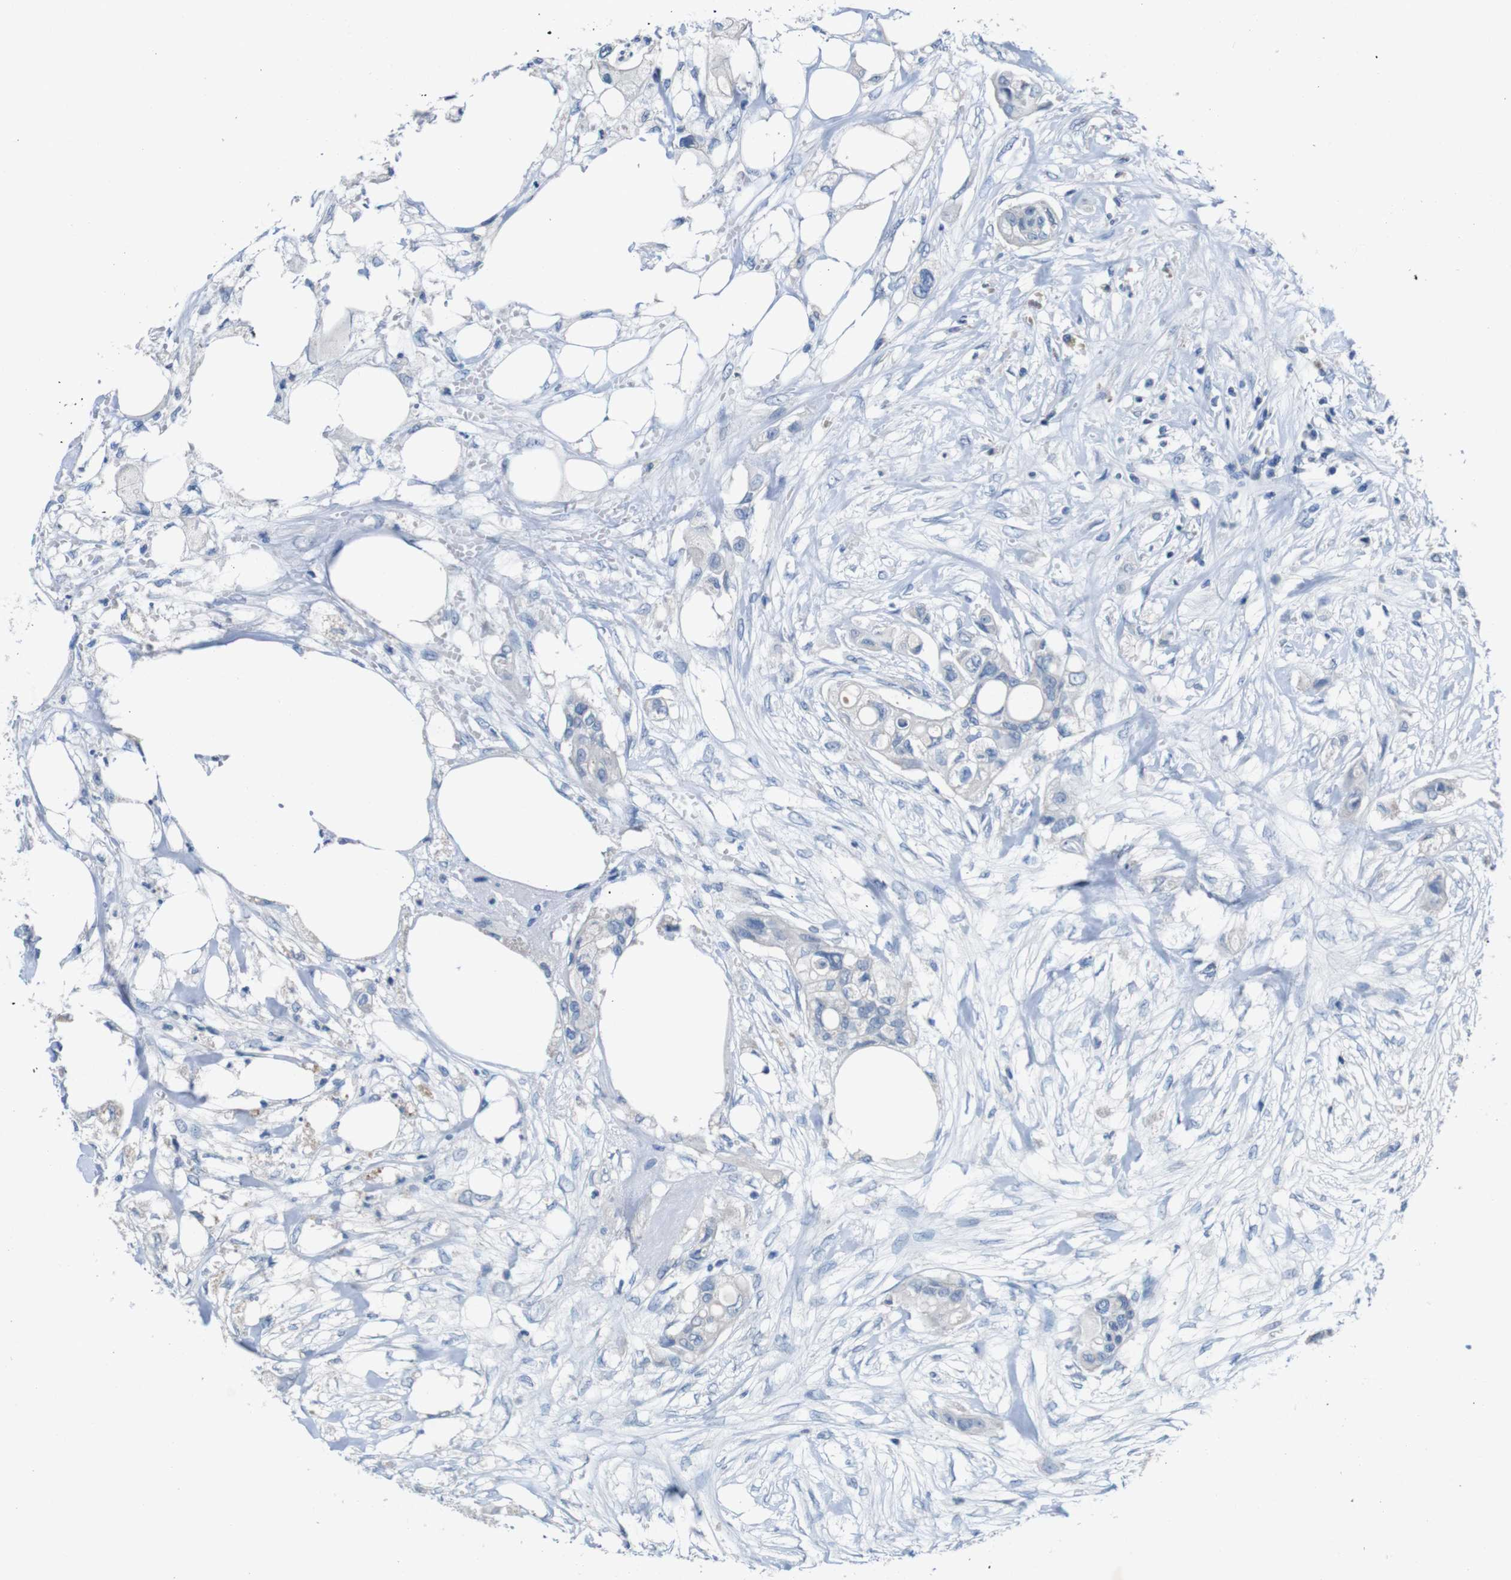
{"staining": {"intensity": "negative", "quantity": "none", "location": "none"}, "tissue": "colorectal cancer", "cell_type": "Tumor cells", "image_type": "cancer", "snomed": [{"axis": "morphology", "description": "Adenocarcinoma, NOS"}, {"axis": "topography", "description": "Colon"}], "caption": "This is an IHC photomicrograph of colorectal adenocarcinoma. There is no expression in tumor cells.", "gene": "SLC2A8", "patient": {"sex": "female", "age": 57}}